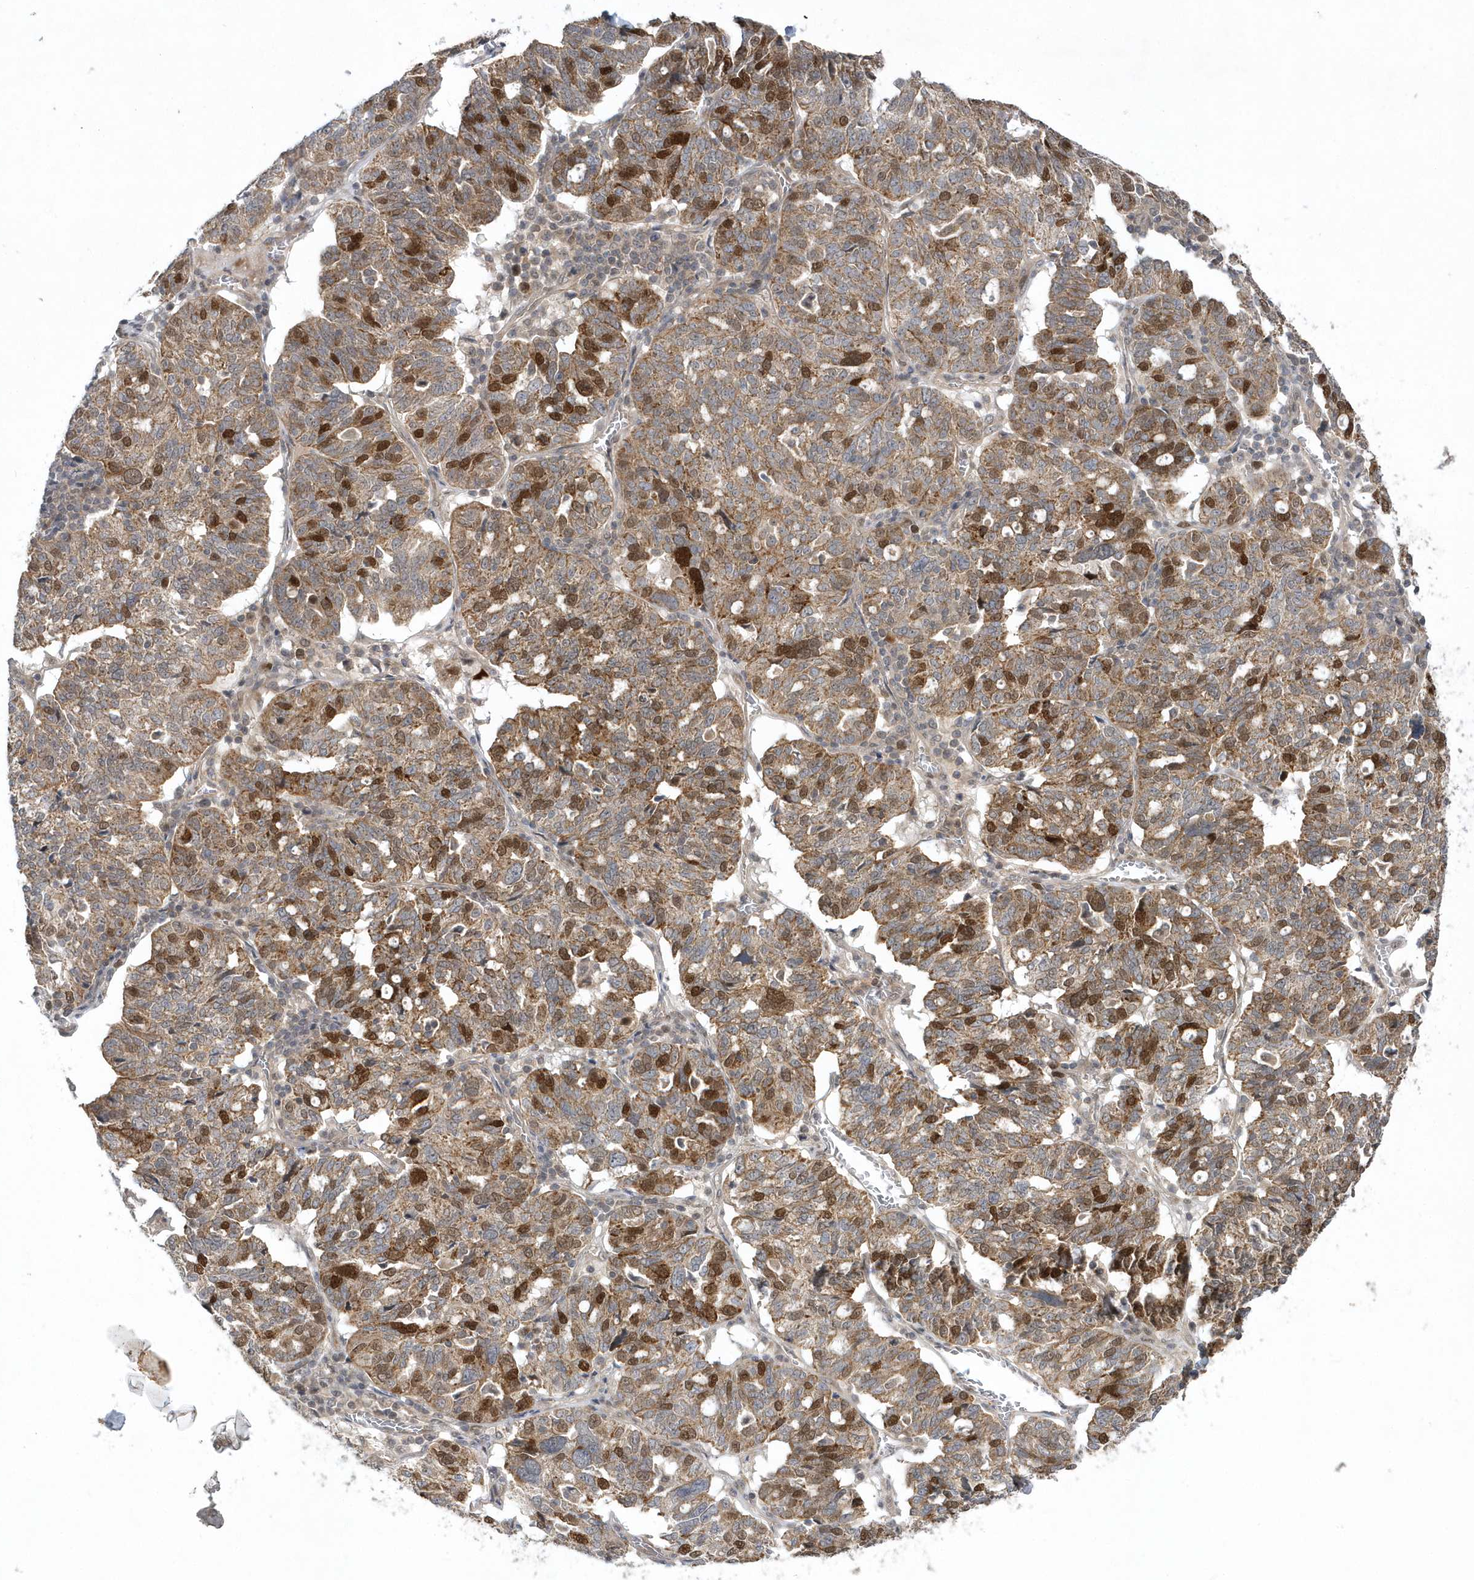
{"staining": {"intensity": "moderate", "quantity": ">75%", "location": "cytoplasmic/membranous,nuclear"}, "tissue": "ovarian cancer", "cell_type": "Tumor cells", "image_type": "cancer", "snomed": [{"axis": "morphology", "description": "Cystadenocarcinoma, serous, NOS"}, {"axis": "topography", "description": "Ovary"}], "caption": "Ovarian serous cystadenocarcinoma stained with IHC displays moderate cytoplasmic/membranous and nuclear positivity in about >75% of tumor cells.", "gene": "MXI1", "patient": {"sex": "female", "age": 59}}